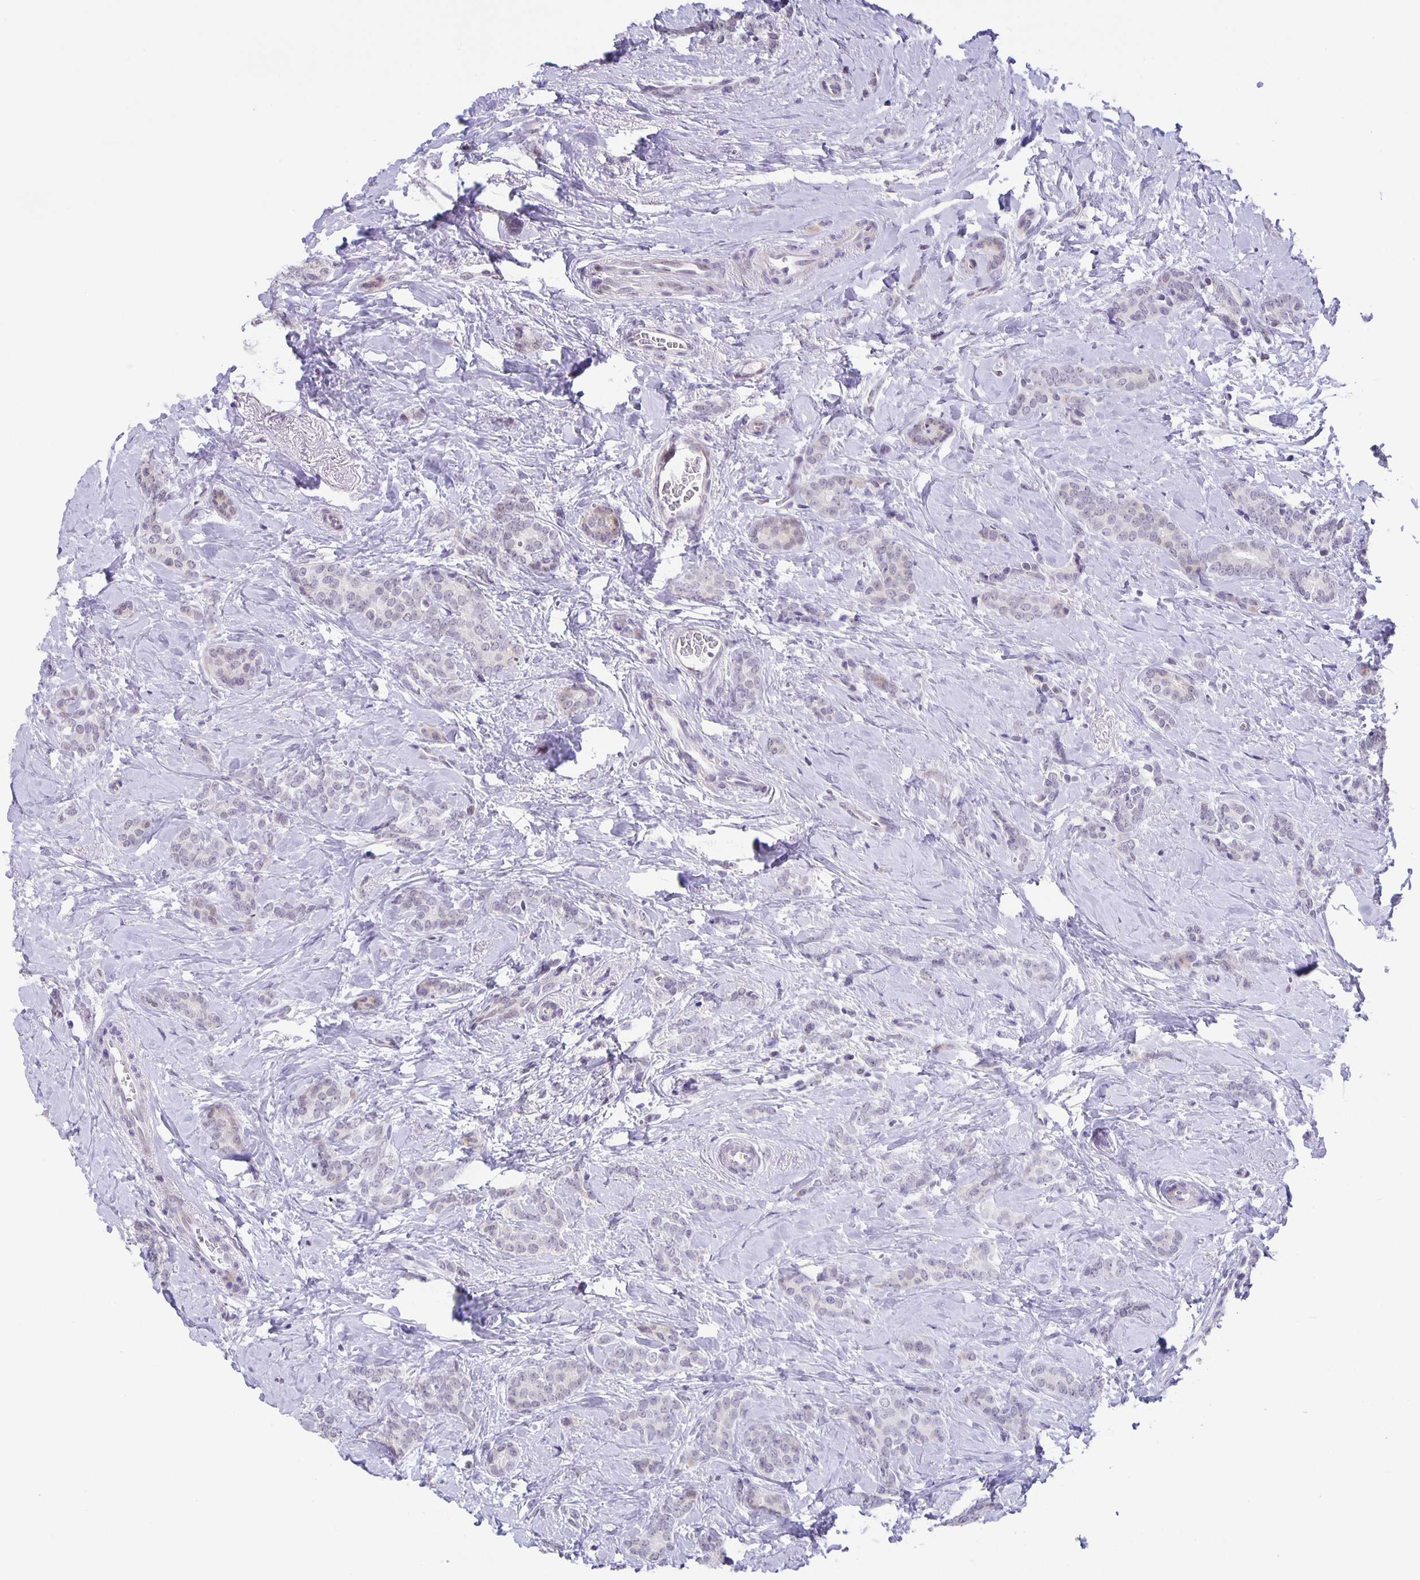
{"staining": {"intensity": "negative", "quantity": "none", "location": "none"}, "tissue": "breast cancer", "cell_type": "Tumor cells", "image_type": "cancer", "snomed": [{"axis": "morphology", "description": "Normal tissue, NOS"}, {"axis": "morphology", "description": "Duct carcinoma"}, {"axis": "topography", "description": "Breast"}], "caption": "Immunohistochemical staining of breast invasive ductal carcinoma shows no significant positivity in tumor cells.", "gene": "PHRF1", "patient": {"sex": "female", "age": 77}}